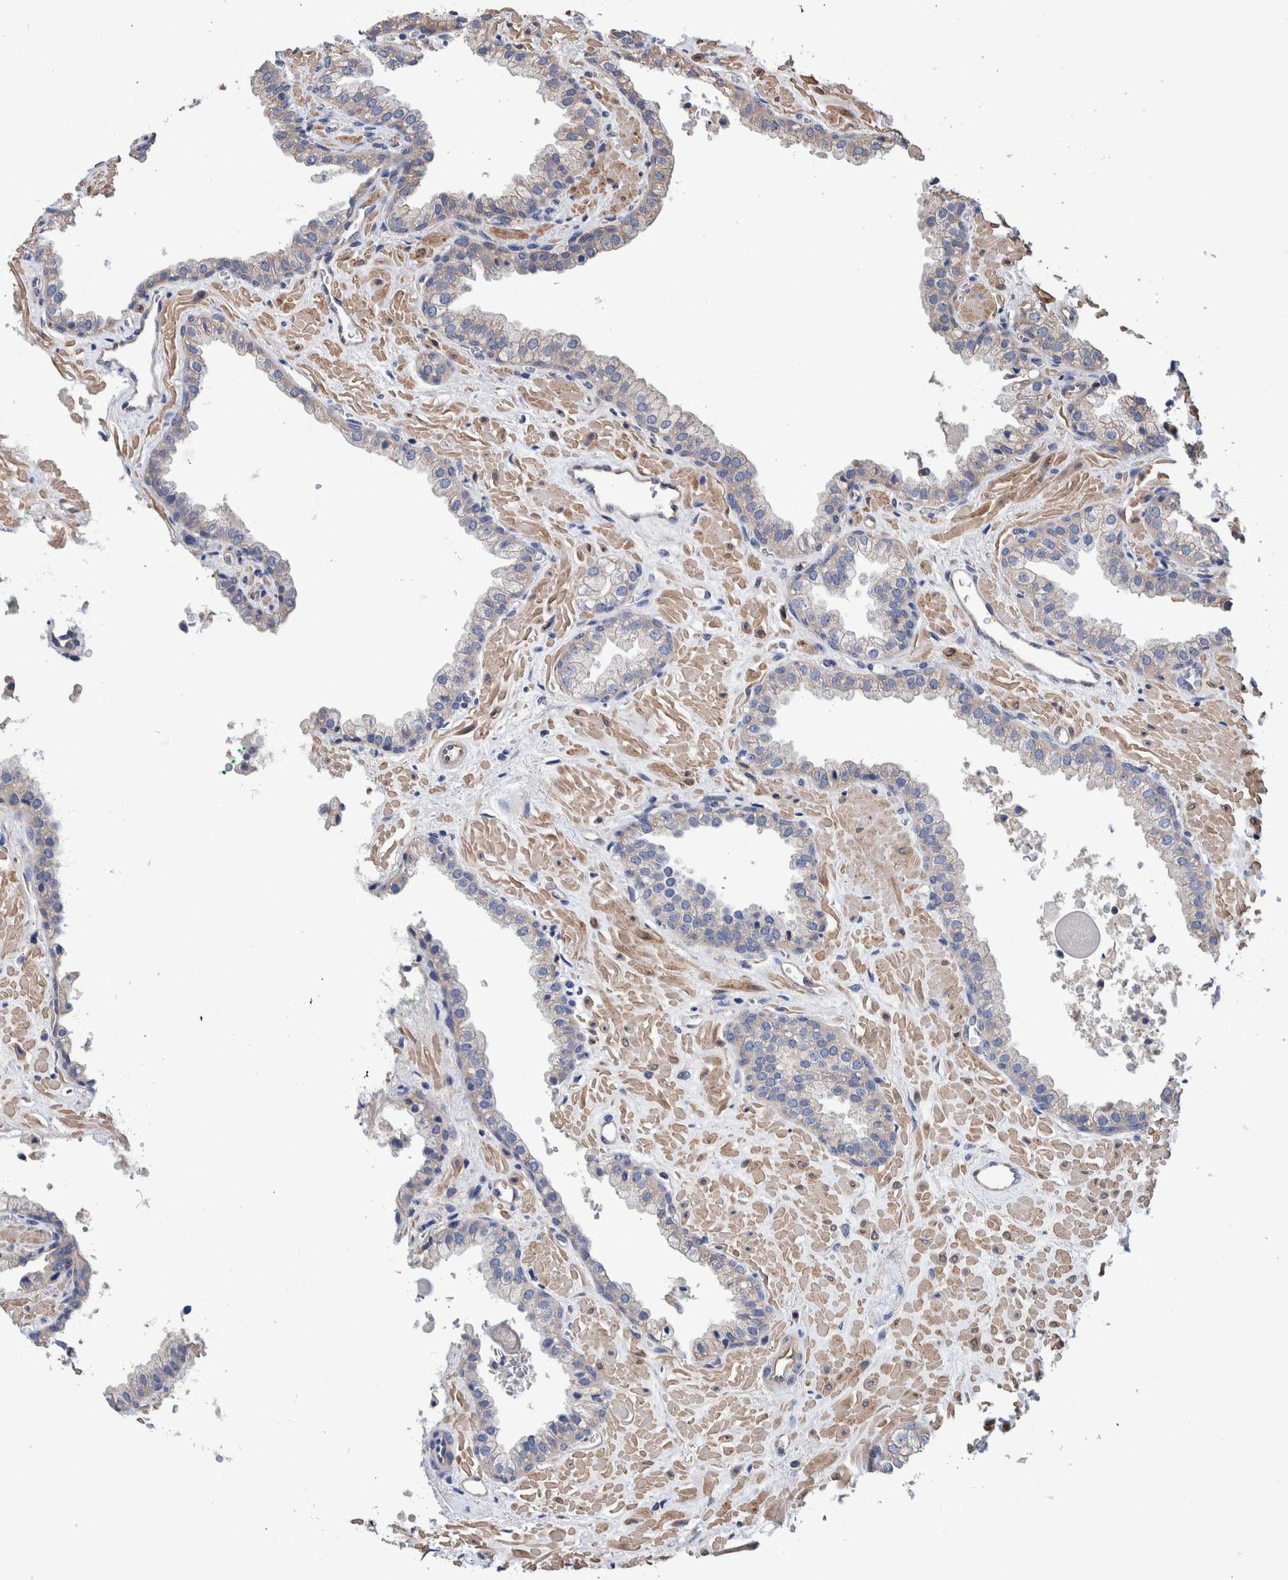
{"staining": {"intensity": "negative", "quantity": "none", "location": "none"}, "tissue": "prostate cancer", "cell_type": "Tumor cells", "image_type": "cancer", "snomed": [{"axis": "morphology", "description": "Adenocarcinoma, Low grade"}, {"axis": "topography", "description": "Prostate"}], "caption": "Tumor cells are negative for brown protein staining in prostate cancer (low-grade adenocarcinoma). Brightfield microscopy of immunohistochemistry stained with DAB (3,3'-diaminobenzidine) (brown) and hematoxylin (blue), captured at high magnification.", "gene": "SLC45A4", "patient": {"sex": "male", "age": 71}}